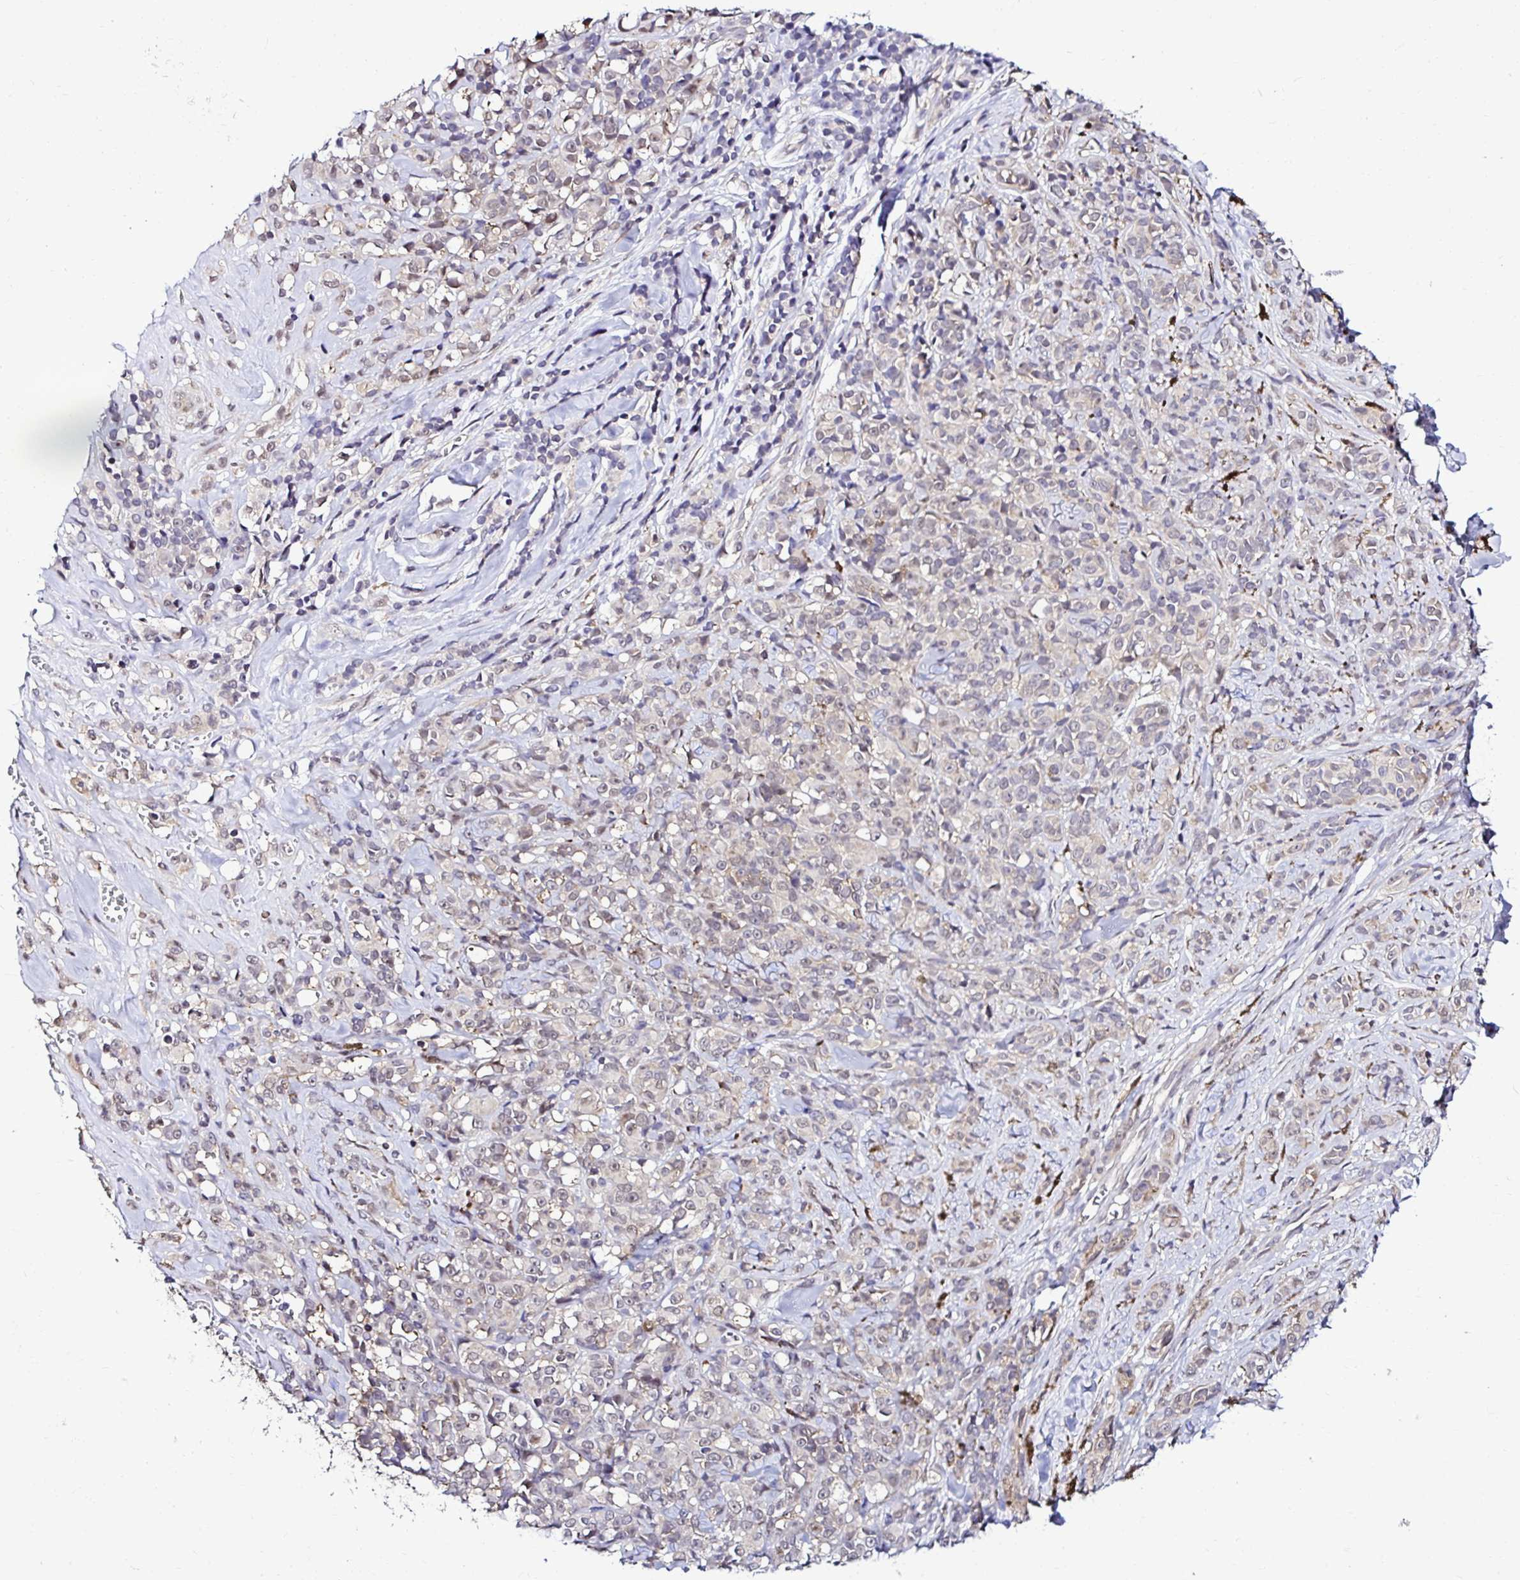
{"staining": {"intensity": "weak", "quantity": "<25%", "location": "nuclear"}, "tissue": "melanoma", "cell_type": "Tumor cells", "image_type": "cancer", "snomed": [{"axis": "morphology", "description": "Malignant melanoma, NOS"}, {"axis": "topography", "description": "Skin"}], "caption": "Melanoma stained for a protein using immunohistochemistry (IHC) exhibits no positivity tumor cells.", "gene": "PSMD3", "patient": {"sex": "male", "age": 85}}